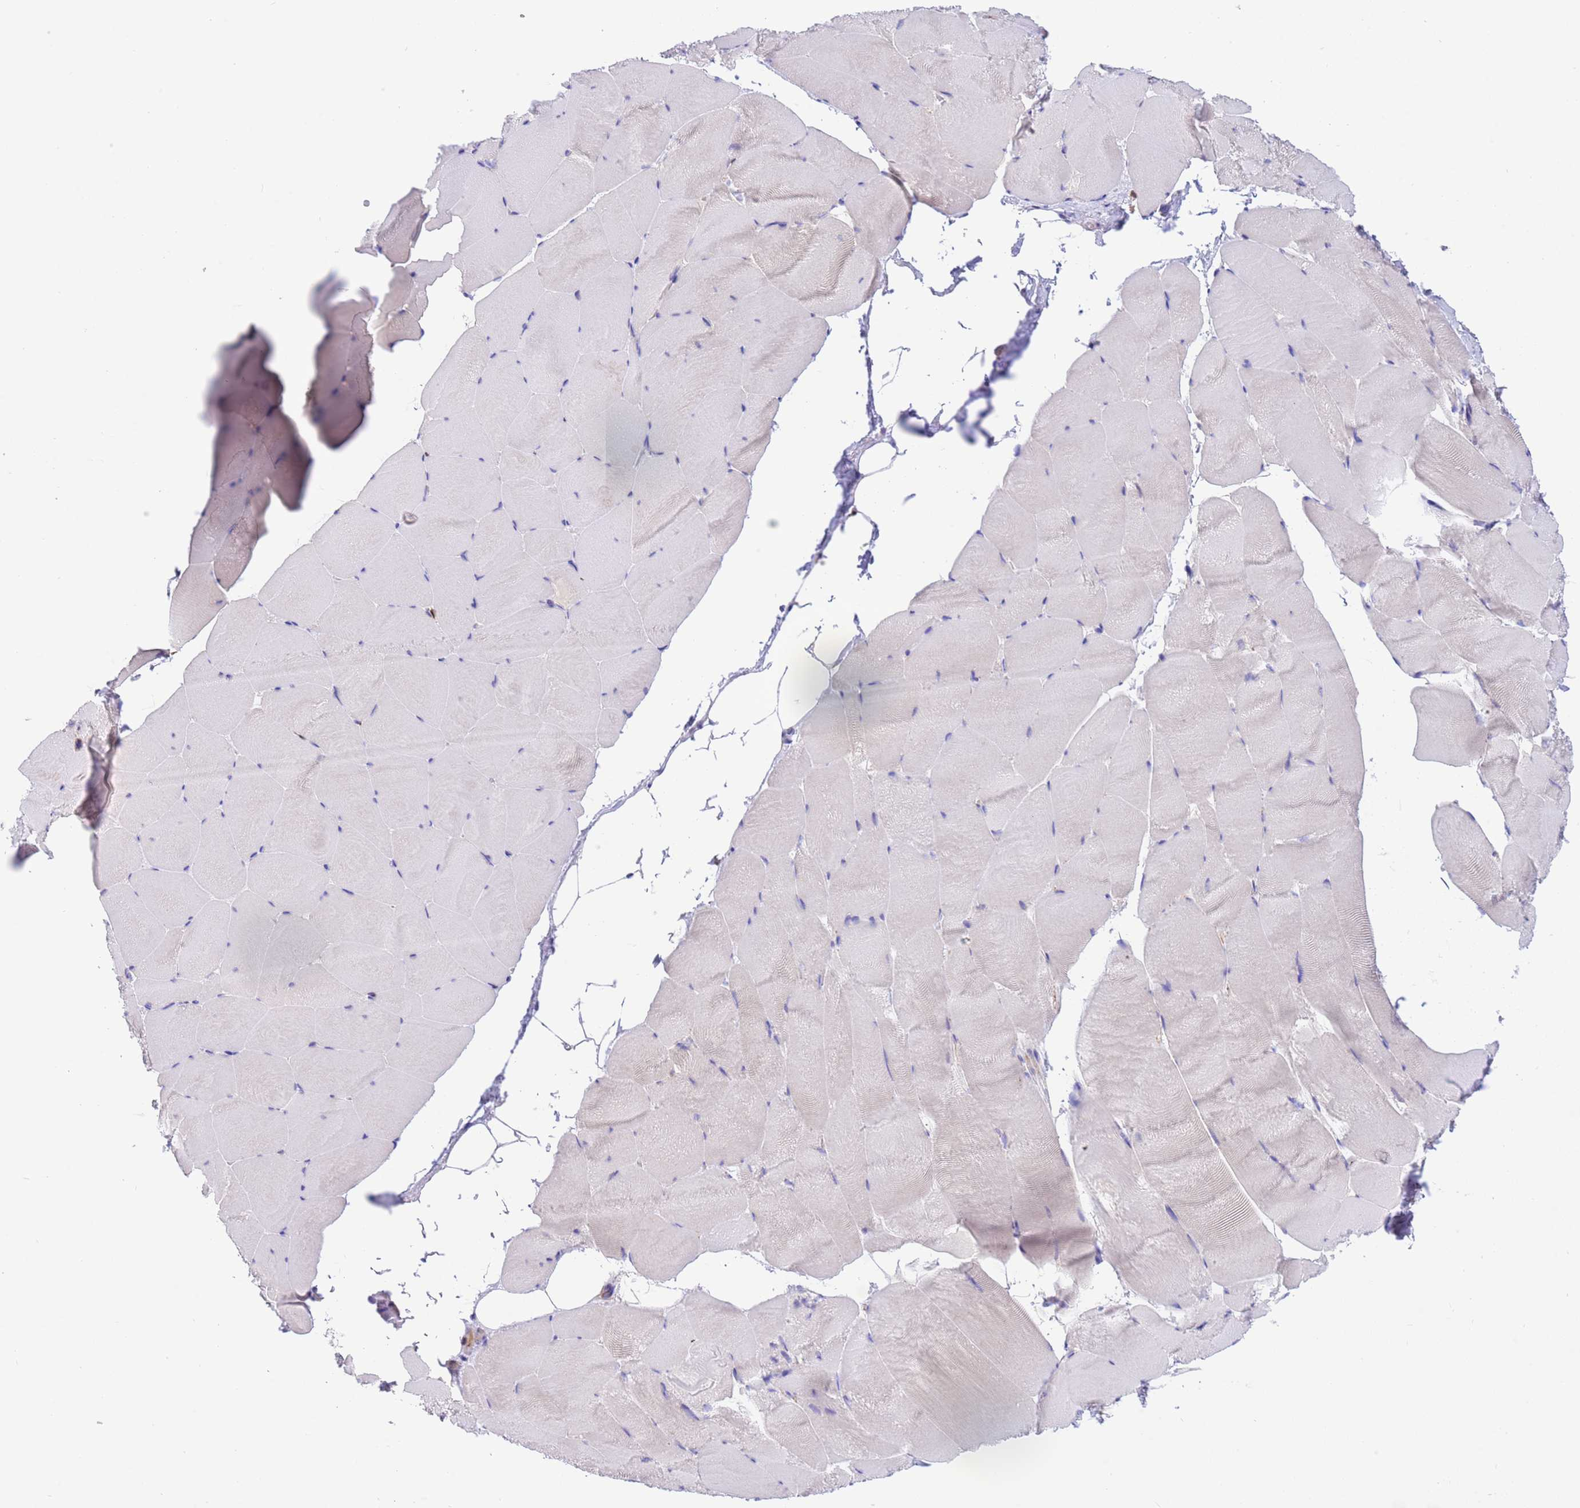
{"staining": {"intensity": "negative", "quantity": "none", "location": "none"}, "tissue": "skeletal muscle", "cell_type": "Myocytes", "image_type": "normal", "snomed": [{"axis": "morphology", "description": "Normal tissue, NOS"}, {"axis": "topography", "description": "Skeletal muscle"}], "caption": "Myocytes are negative for protein expression in benign human skeletal muscle.", "gene": "C6orf47", "patient": {"sex": "female", "age": 64}}